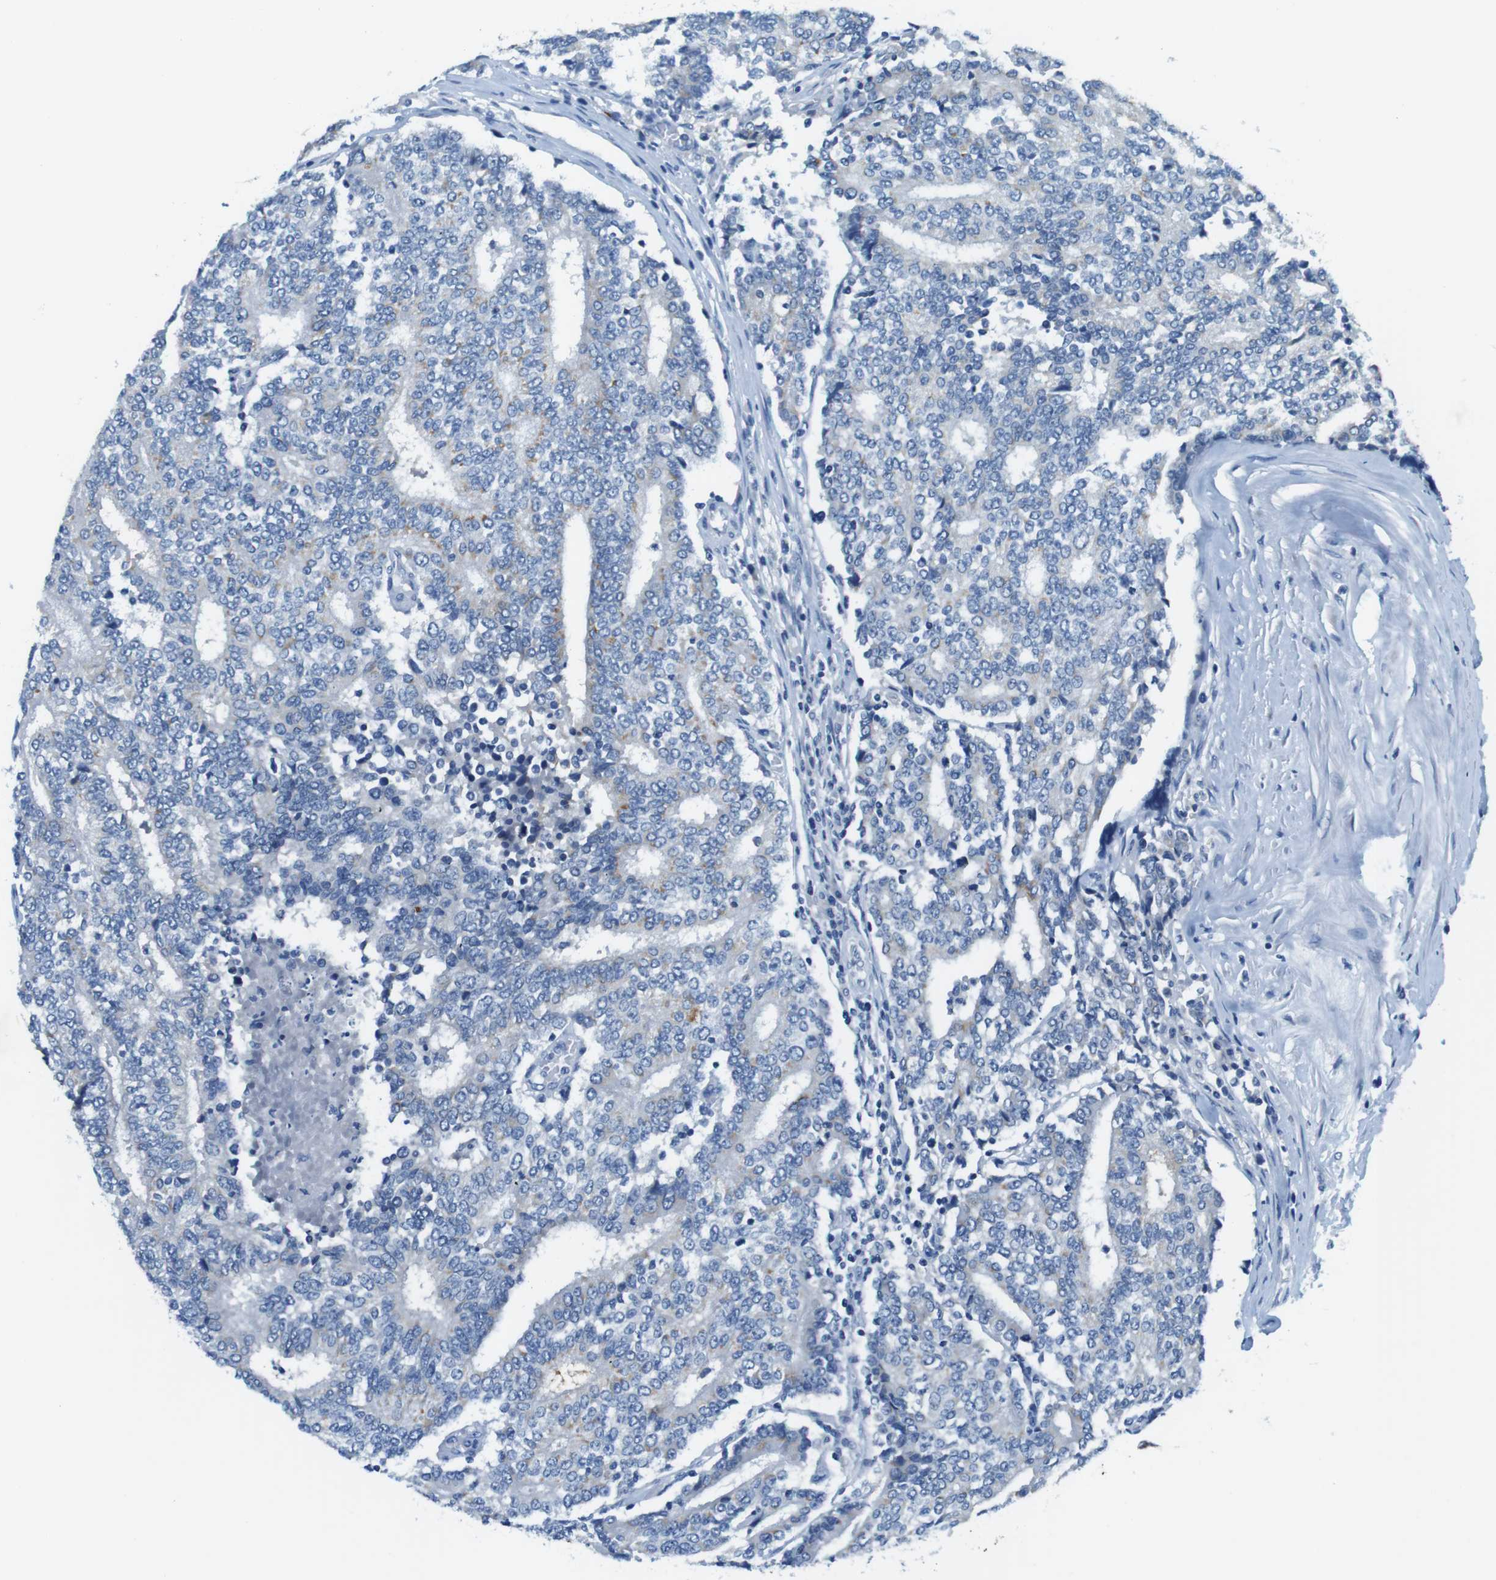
{"staining": {"intensity": "negative", "quantity": "none", "location": "none"}, "tissue": "prostate cancer", "cell_type": "Tumor cells", "image_type": "cancer", "snomed": [{"axis": "morphology", "description": "Normal tissue, NOS"}, {"axis": "morphology", "description": "Adenocarcinoma, High grade"}, {"axis": "topography", "description": "Prostate"}, {"axis": "topography", "description": "Seminal veicle"}], "caption": "There is no significant staining in tumor cells of prostate high-grade adenocarcinoma. (Stains: DAB immunohistochemistry (IHC) with hematoxylin counter stain, Microscopy: brightfield microscopy at high magnification).", "gene": "SLC35A3", "patient": {"sex": "male", "age": 55}}